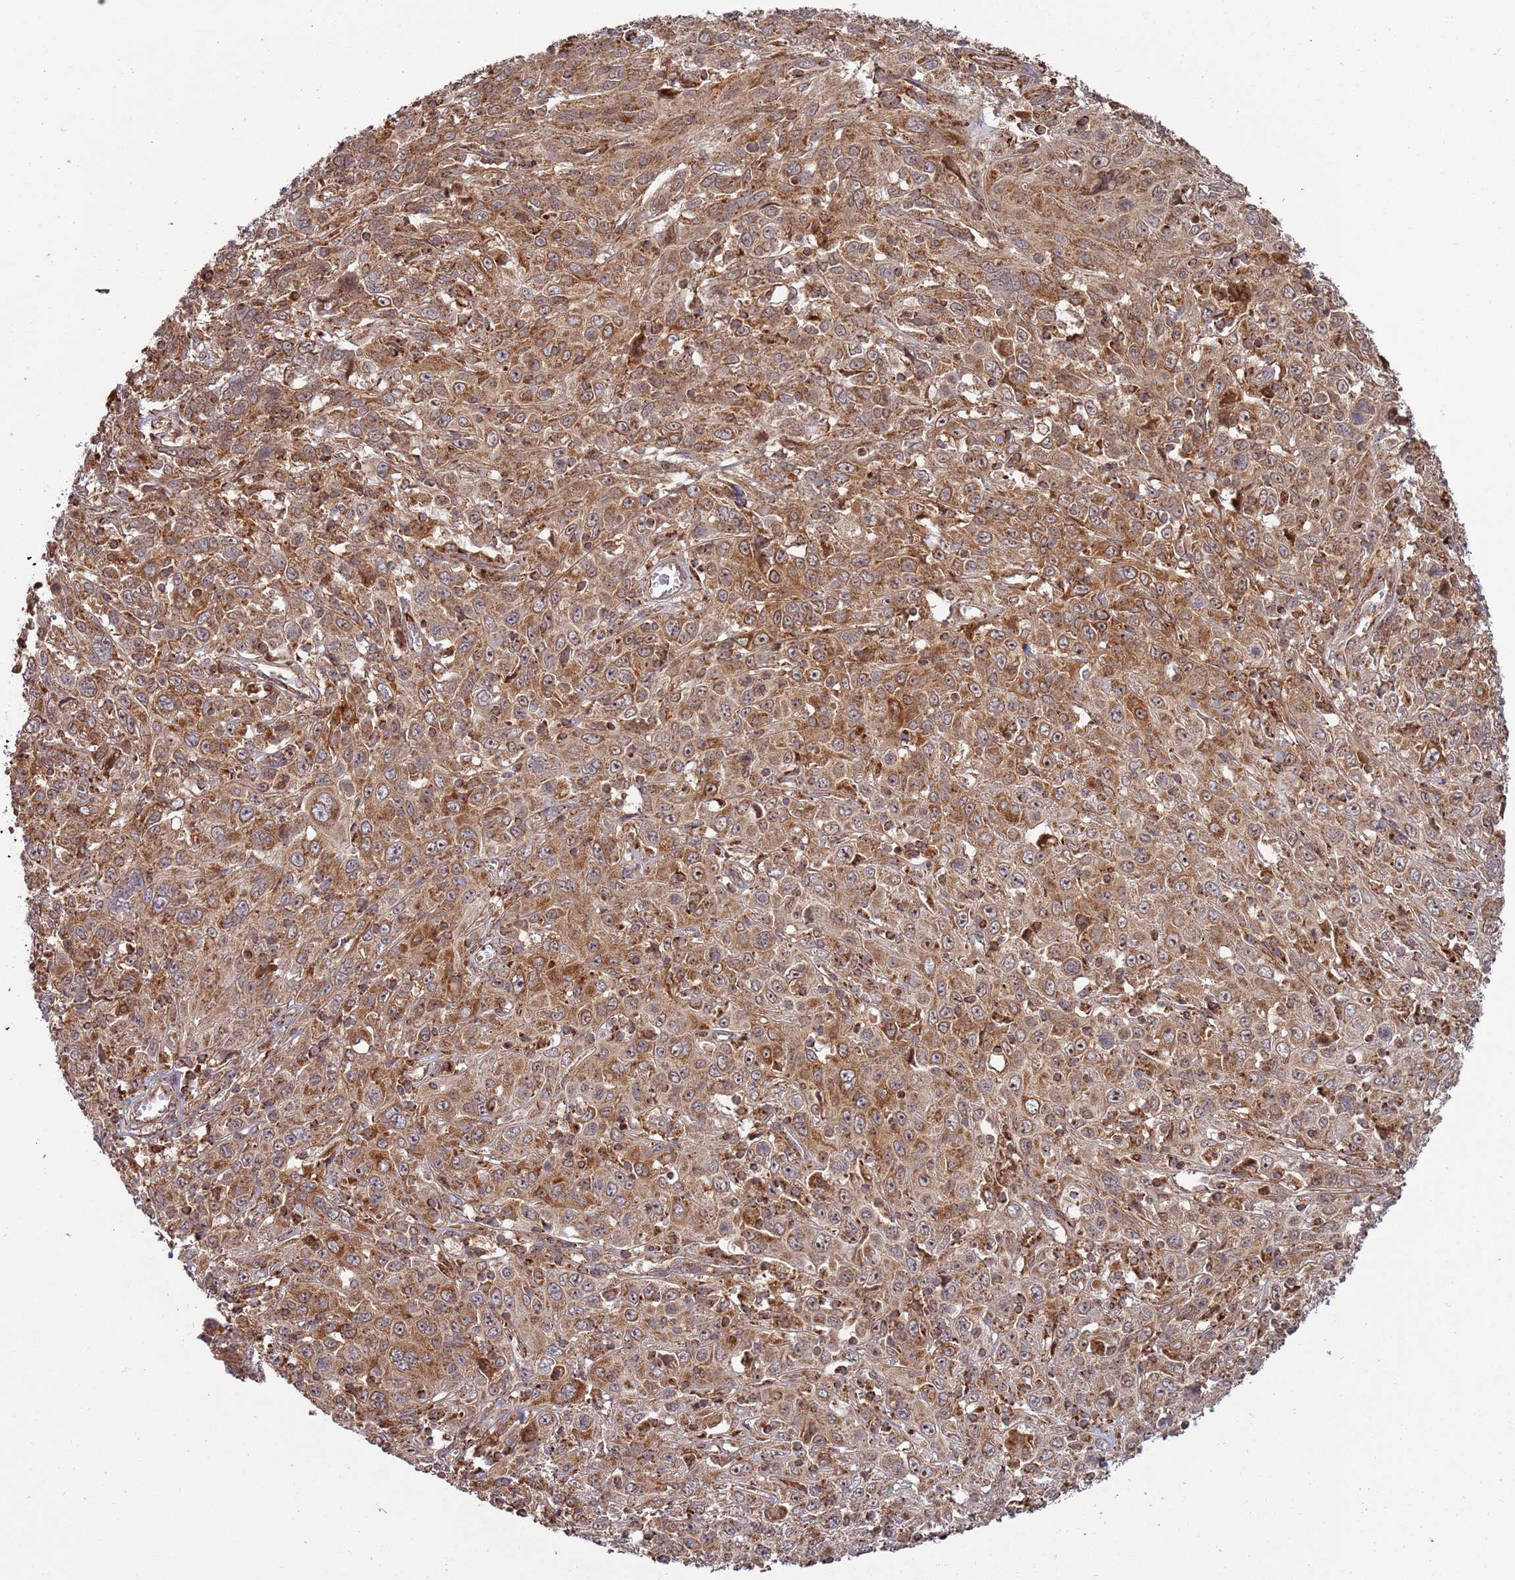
{"staining": {"intensity": "moderate", "quantity": "25%-75%", "location": "cytoplasmic/membranous,nuclear"}, "tissue": "cervical cancer", "cell_type": "Tumor cells", "image_type": "cancer", "snomed": [{"axis": "morphology", "description": "Squamous cell carcinoma, NOS"}, {"axis": "topography", "description": "Cervix"}], "caption": "Human squamous cell carcinoma (cervical) stained with a brown dye exhibits moderate cytoplasmic/membranous and nuclear positive staining in approximately 25%-75% of tumor cells.", "gene": "RCOR2", "patient": {"sex": "female", "age": 46}}